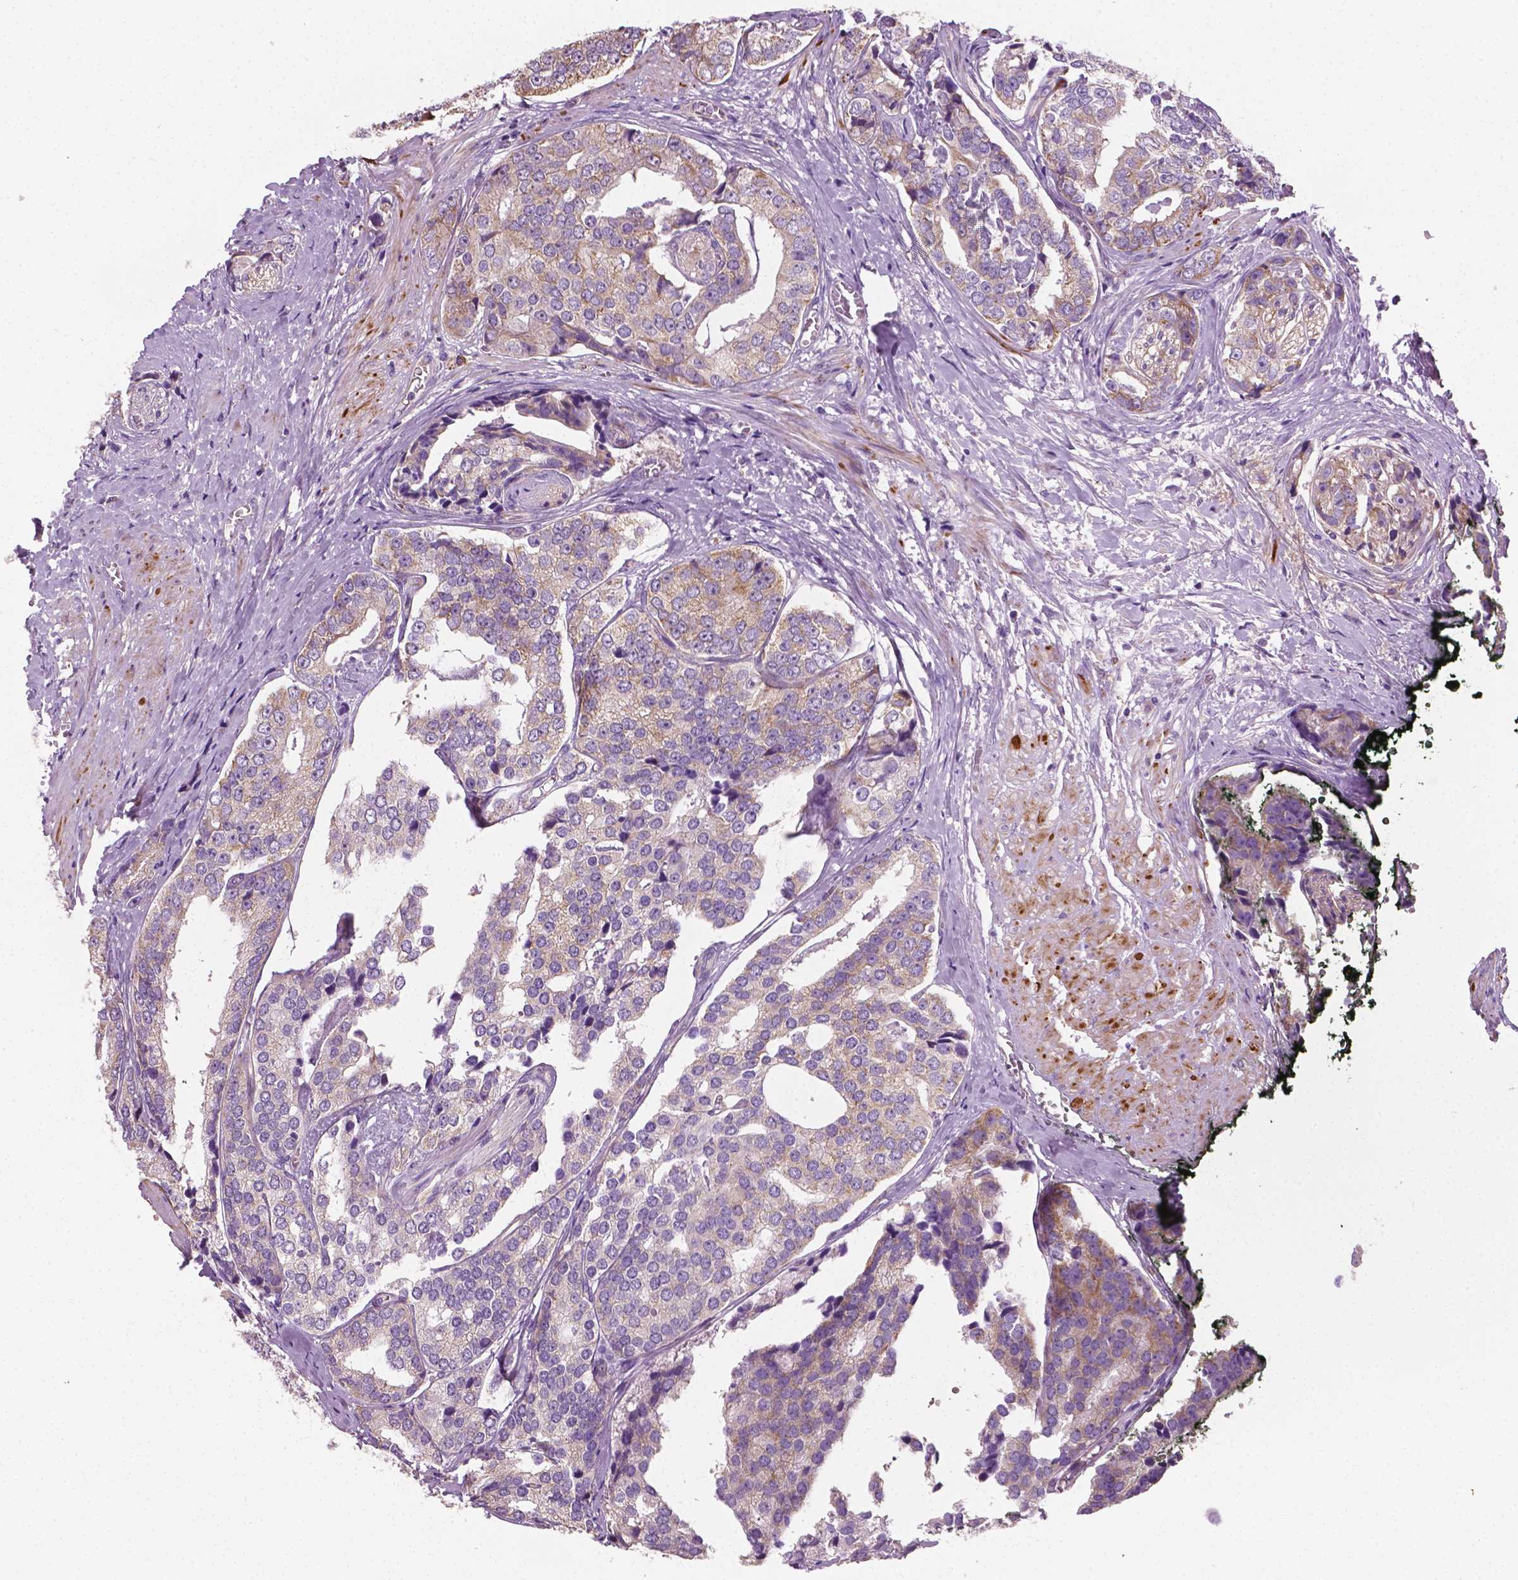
{"staining": {"intensity": "weak", "quantity": "<25%", "location": "cytoplasmic/membranous"}, "tissue": "prostate cancer", "cell_type": "Tumor cells", "image_type": "cancer", "snomed": [{"axis": "morphology", "description": "Adenocarcinoma, High grade"}, {"axis": "topography", "description": "Prostate"}], "caption": "Adenocarcinoma (high-grade) (prostate) was stained to show a protein in brown. There is no significant positivity in tumor cells. The staining is performed using DAB (3,3'-diaminobenzidine) brown chromogen with nuclei counter-stained in using hematoxylin.", "gene": "PTX3", "patient": {"sex": "male", "age": 71}}